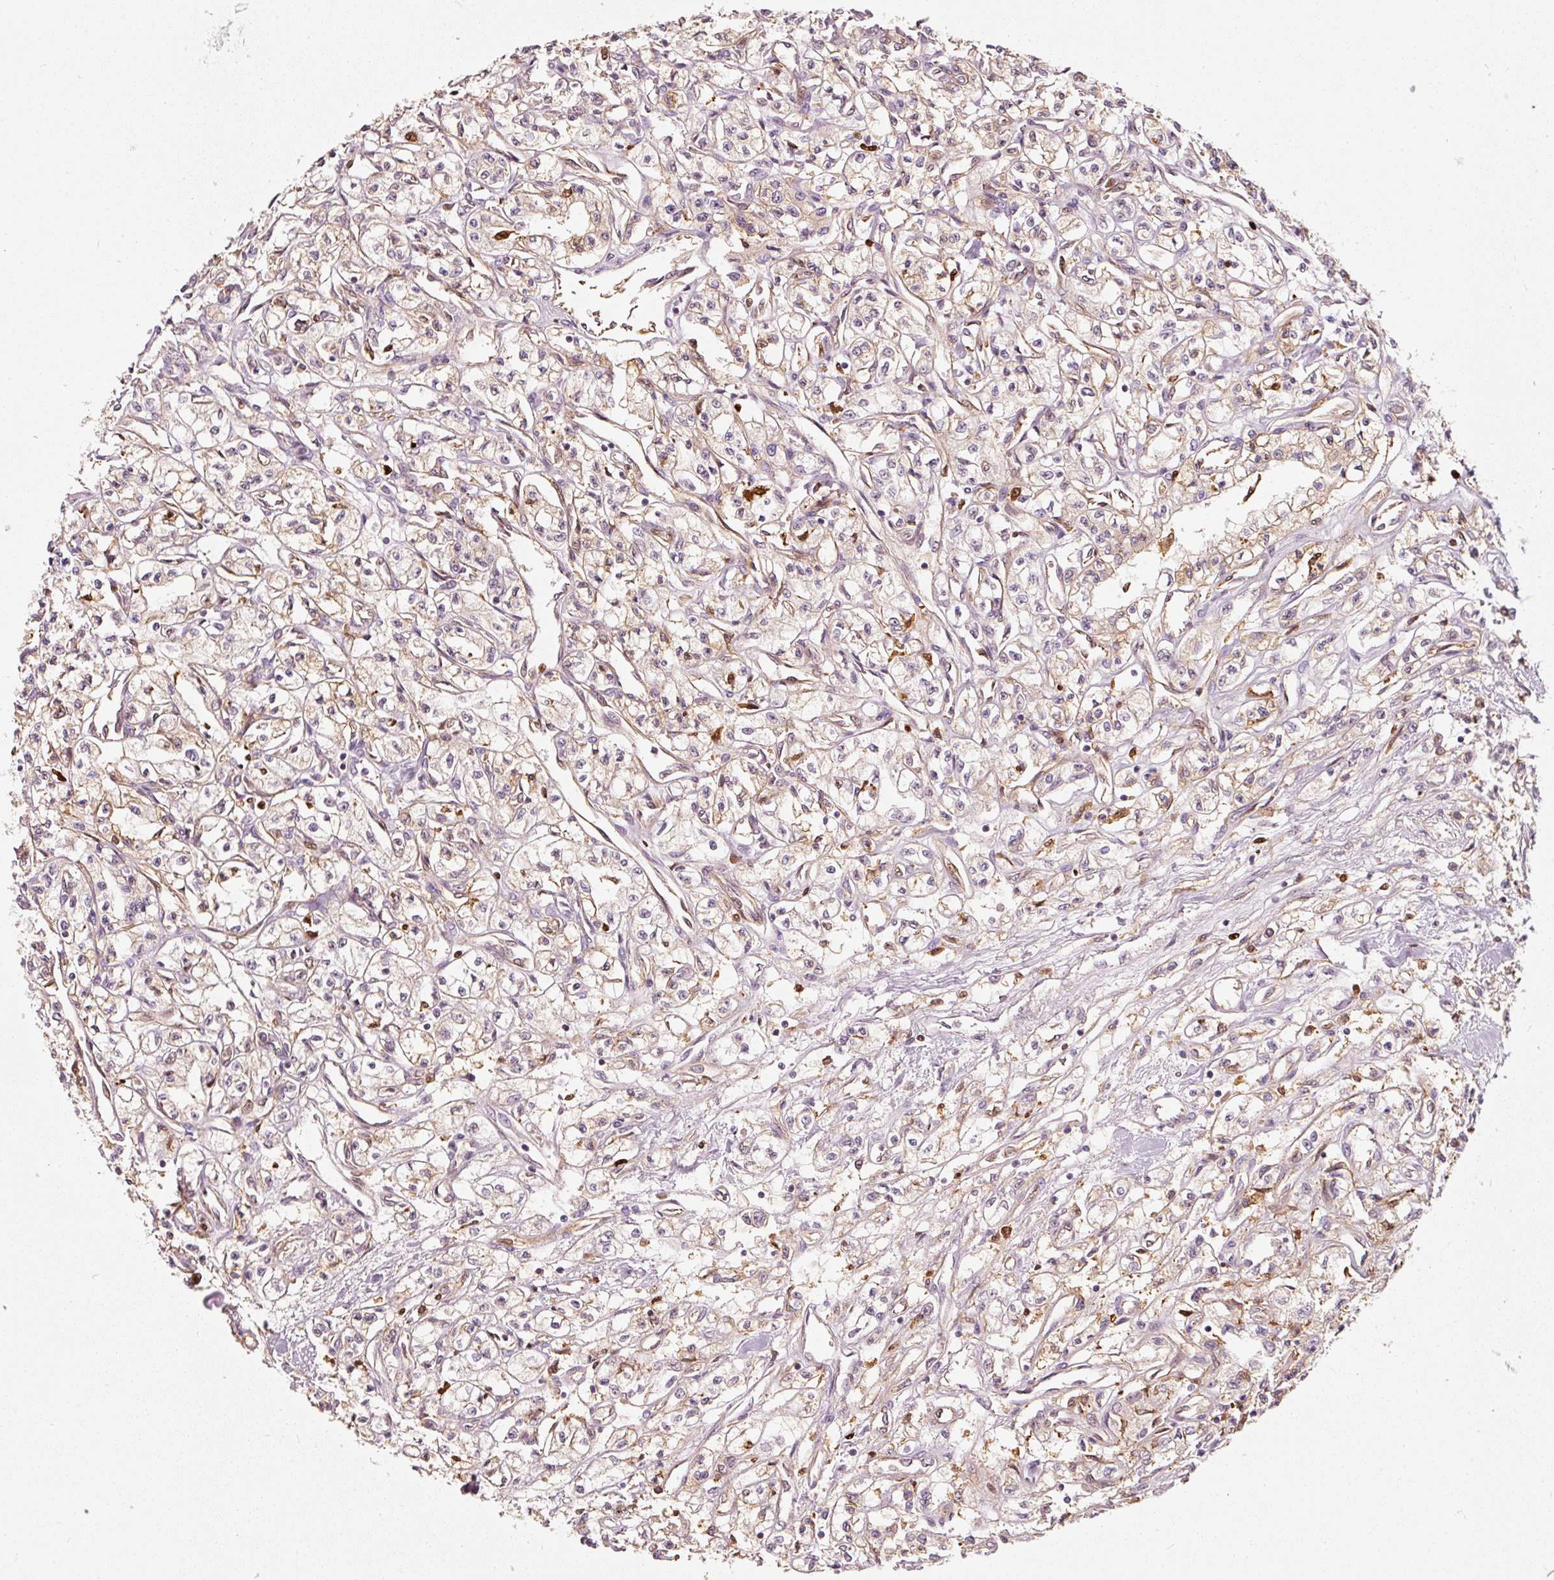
{"staining": {"intensity": "weak", "quantity": ">75%", "location": "cytoplasmic/membranous"}, "tissue": "renal cancer", "cell_type": "Tumor cells", "image_type": "cancer", "snomed": [{"axis": "morphology", "description": "Adenocarcinoma, NOS"}, {"axis": "topography", "description": "Kidney"}], "caption": "Immunohistochemical staining of renal cancer (adenocarcinoma) reveals low levels of weak cytoplasmic/membranous positivity in about >75% of tumor cells.", "gene": "IQGAP2", "patient": {"sex": "male", "age": 56}}